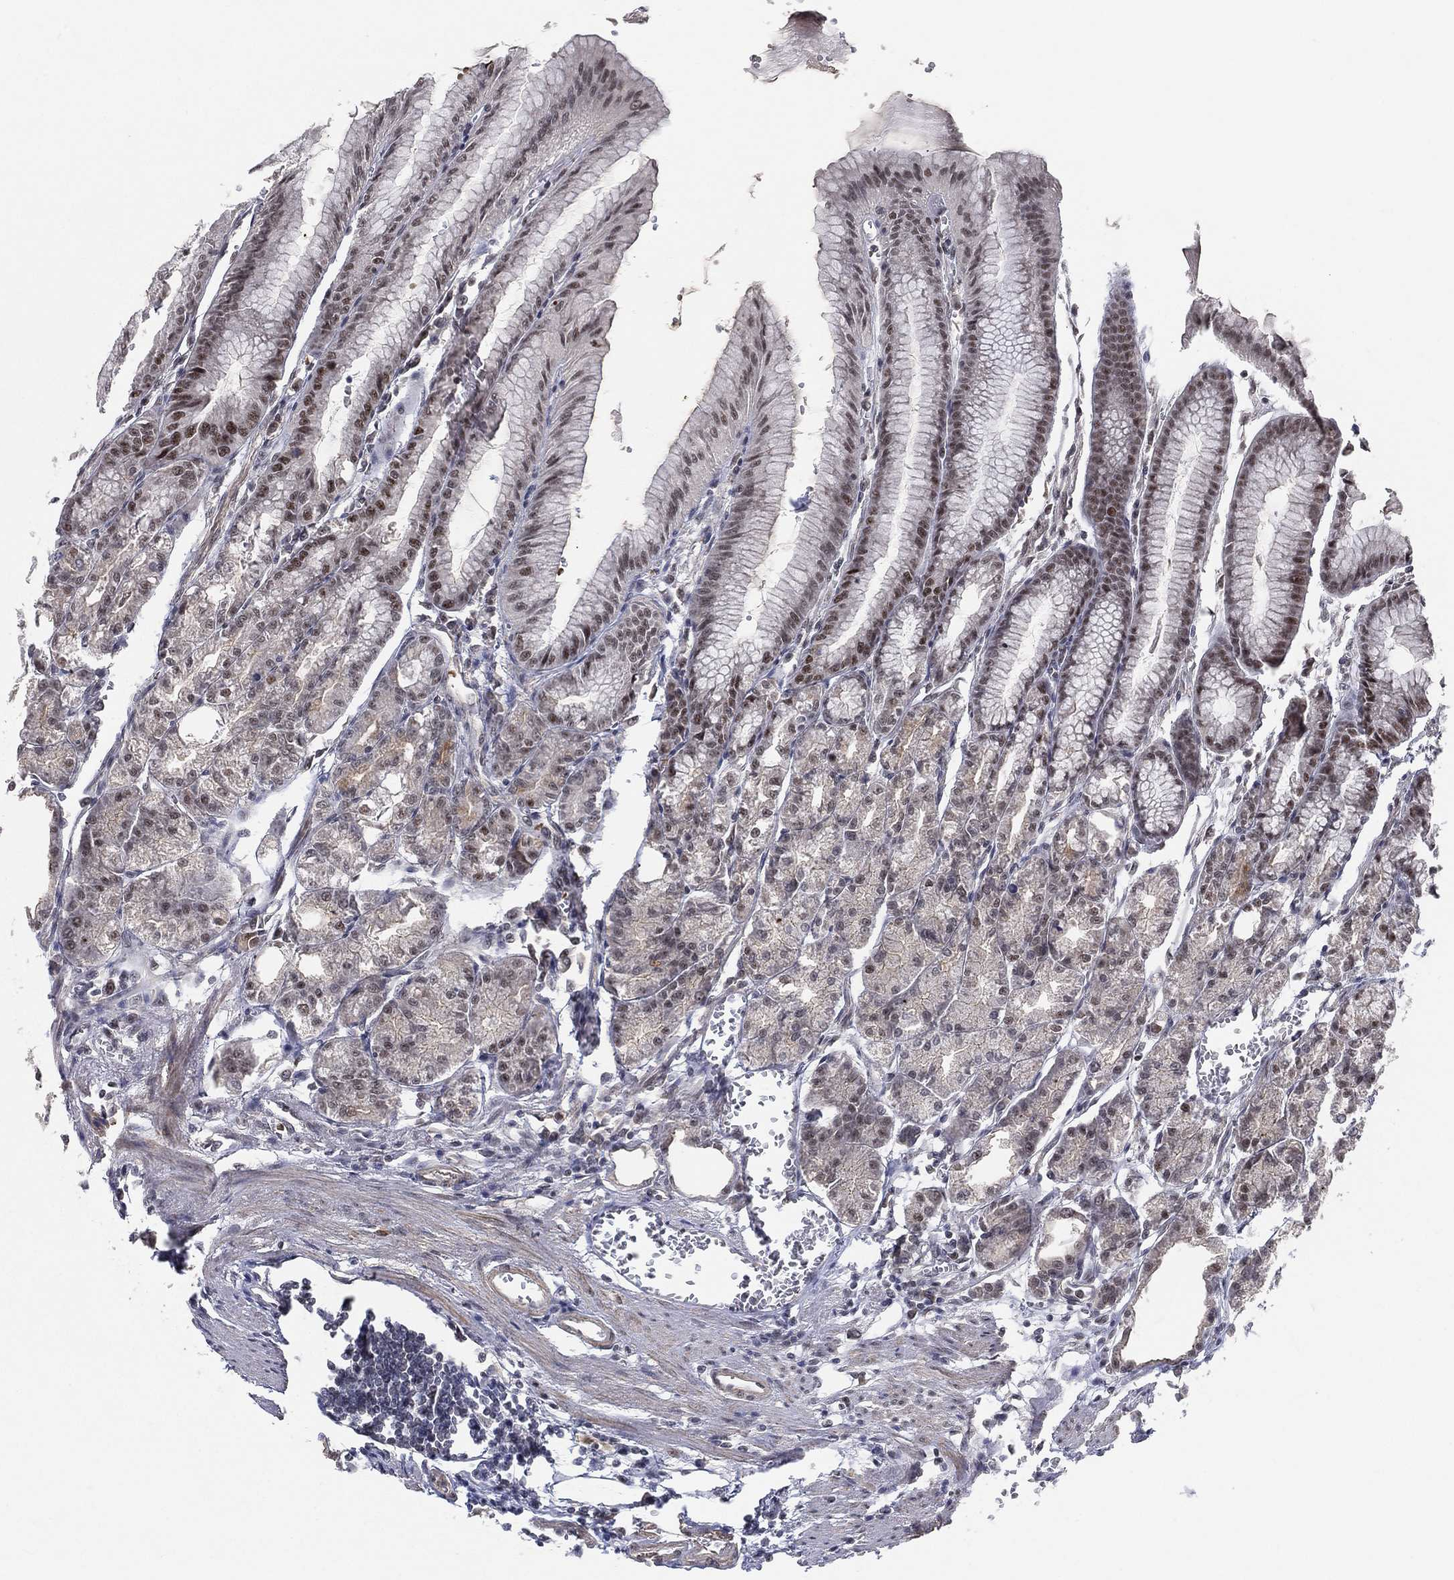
{"staining": {"intensity": "moderate", "quantity": "<25%", "location": "cytoplasmic/membranous,nuclear"}, "tissue": "stomach", "cell_type": "Glandular cells", "image_type": "normal", "snomed": [{"axis": "morphology", "description": "Normal tissue, NOS"}, {"axis": "topography", "description": "Stomach, lower"}], "caption": "Protein expression analysis of normal stomach exhibits moderate cytoplasmic/membranous,nuclear staining in about <25% of glandular cells. Using DAB (3,3'-diaminobenzidine) (brown) and hematoxylin (blue) stains, captured at high magnification using brightfield microscopy.", "gene": "DGCR8", "patient": {"sex": "male", "age": 71}}